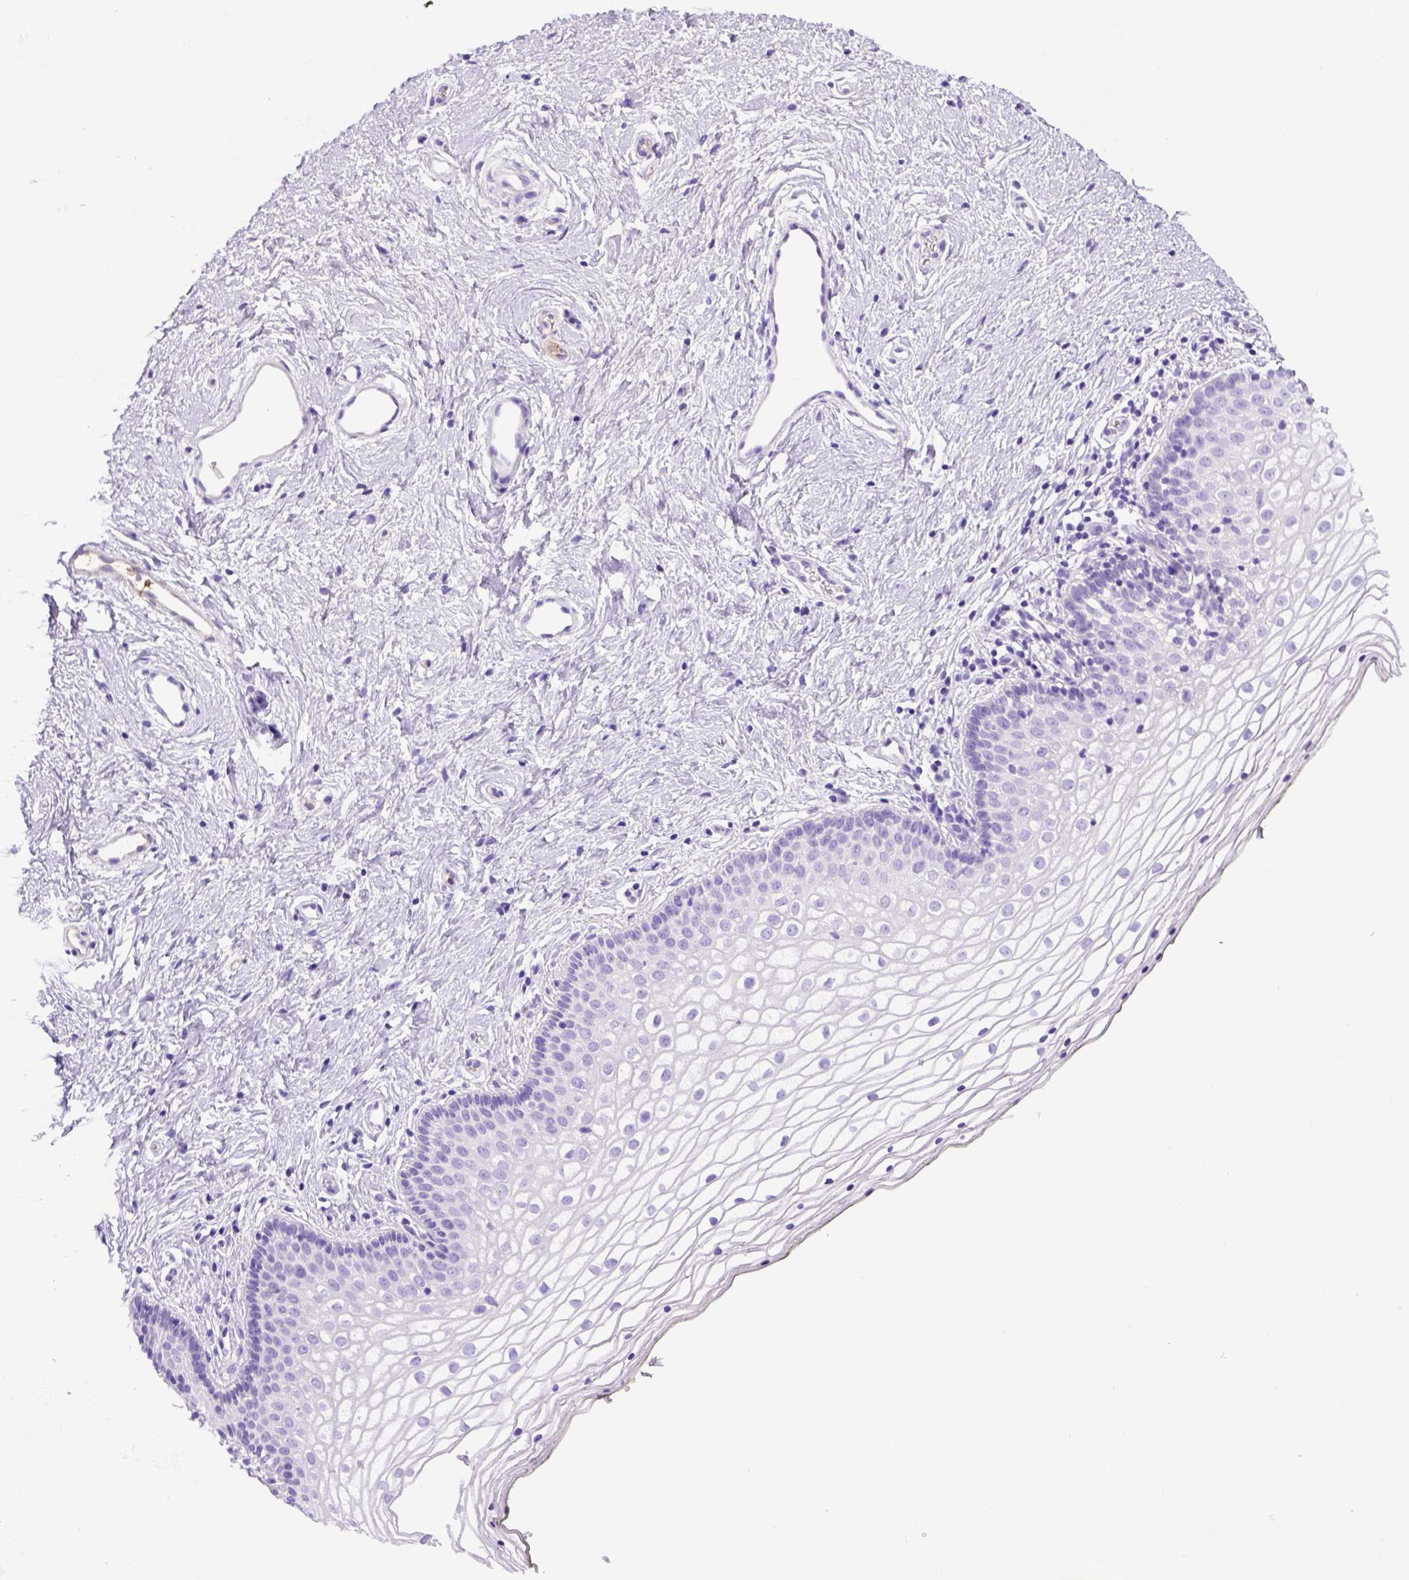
{"staining": {"intensity": "negative", "quantity": "none", "location": "none"}, "tissue": "vagina", "cell_type": "Squamous epithelial cells", "image_type": "normal", "snomed": [{"axis": "morphology", "description": "Normal tissue, NOS"}, {"axis": "topography", "description": "Vagina"}], "caption": "This is an IHC photomicrograph of benign vagina. There is no positivity in squamous epithelial cells.", "gene": "ITIH4", "patient": {"sex": "female", "age": 36}}